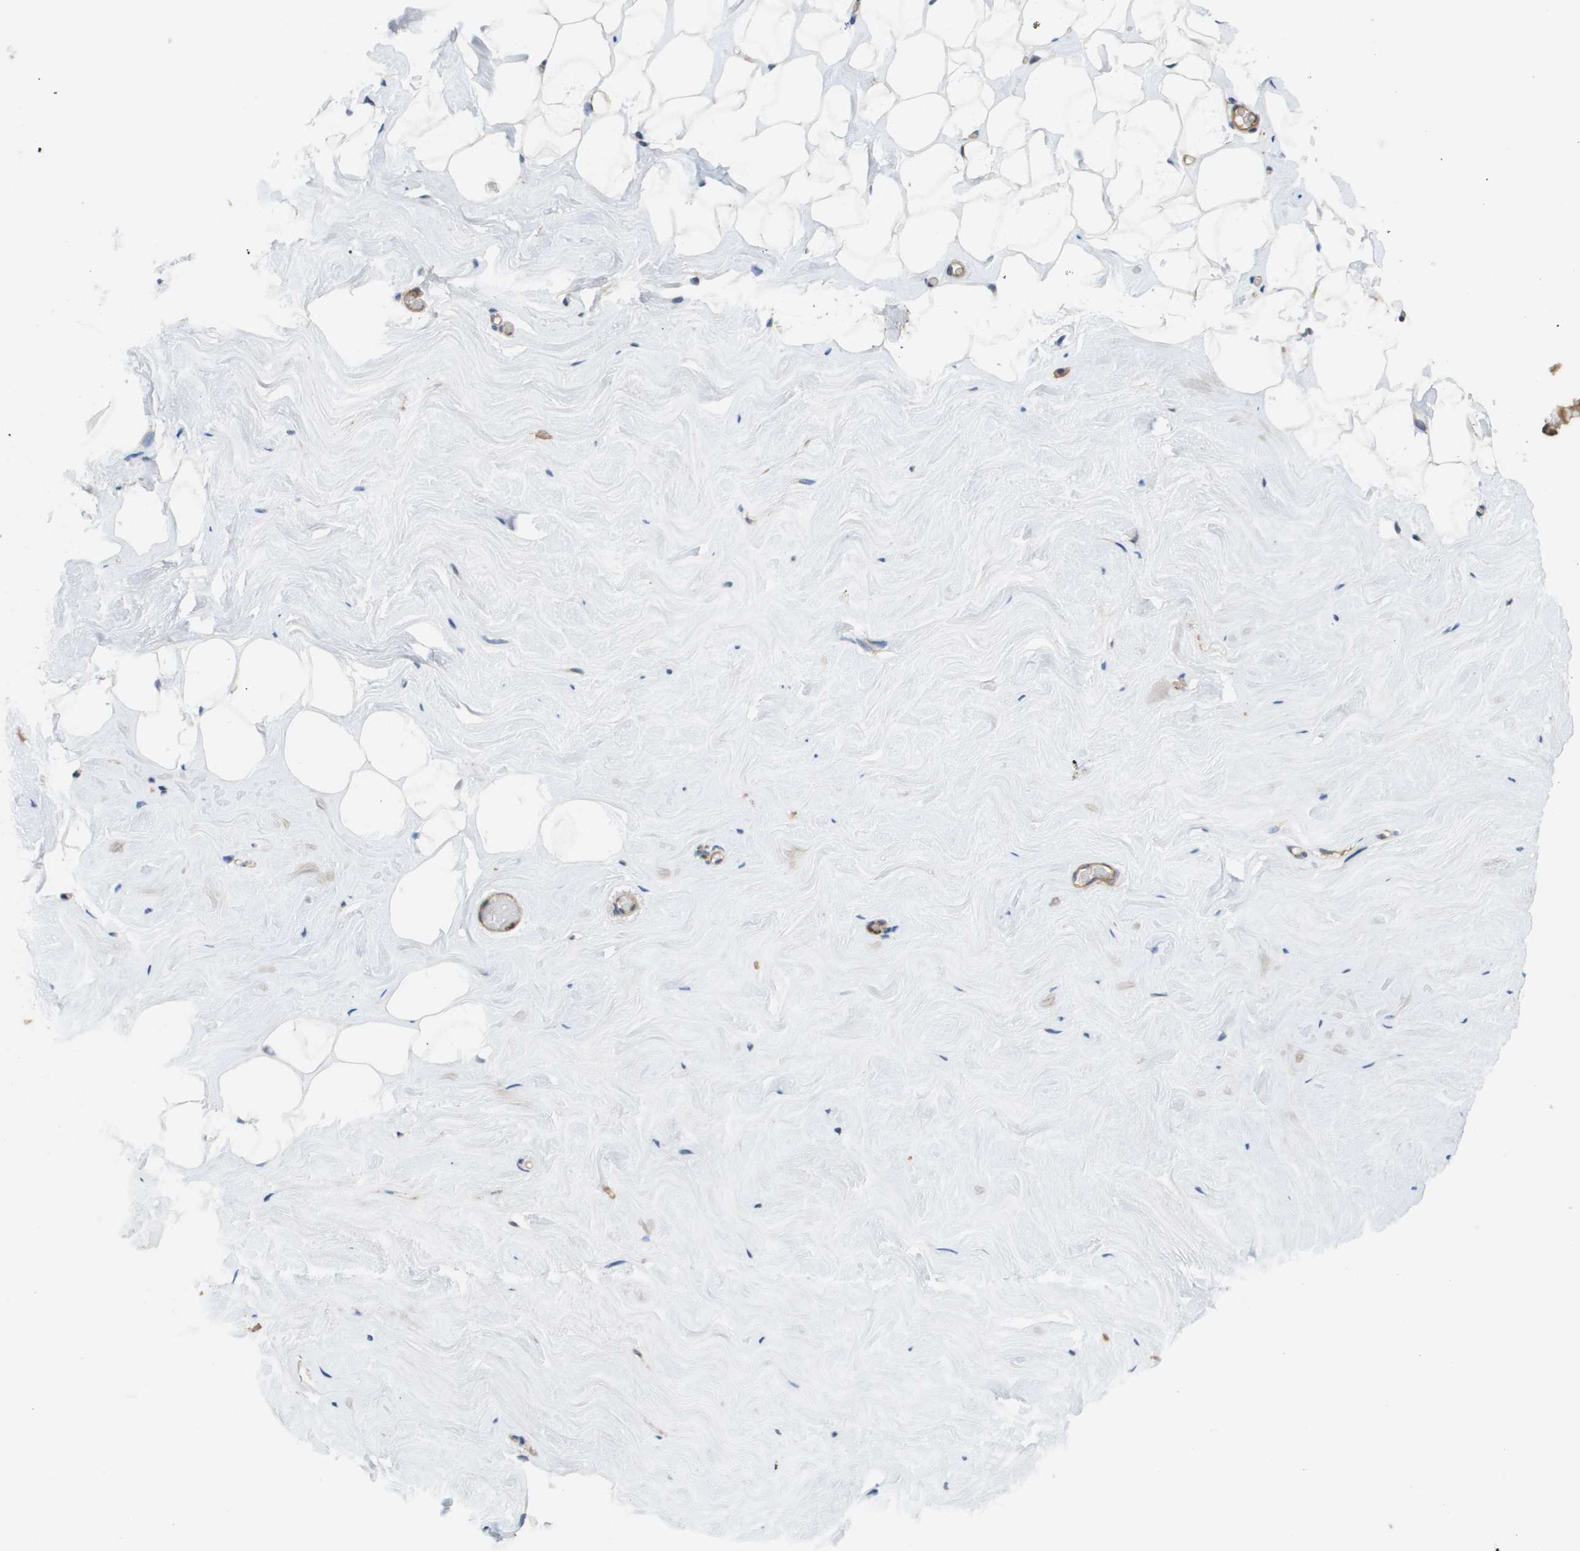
{"staining": {"intensity": "weak", "quantity": "25%-75%", "location": "cytoplasmic/membranous"}, "tissue": "breast", "cell_type": "Adipocytes", "image_type": "normal", "snomed": [{"axis": "morphology", "description": "Normal tissue, NOS"}, {"axis": "topography", "description": "Breast"}], "caption": "An image of human breast stained for a protein shows weak cytoplasmic/membranous brown staining in adipocytes. (Brightfield microscopy of DAB IHC at high magnification).", "gene": "RBM38", "patient": {"sex": "female", "age": 75}}